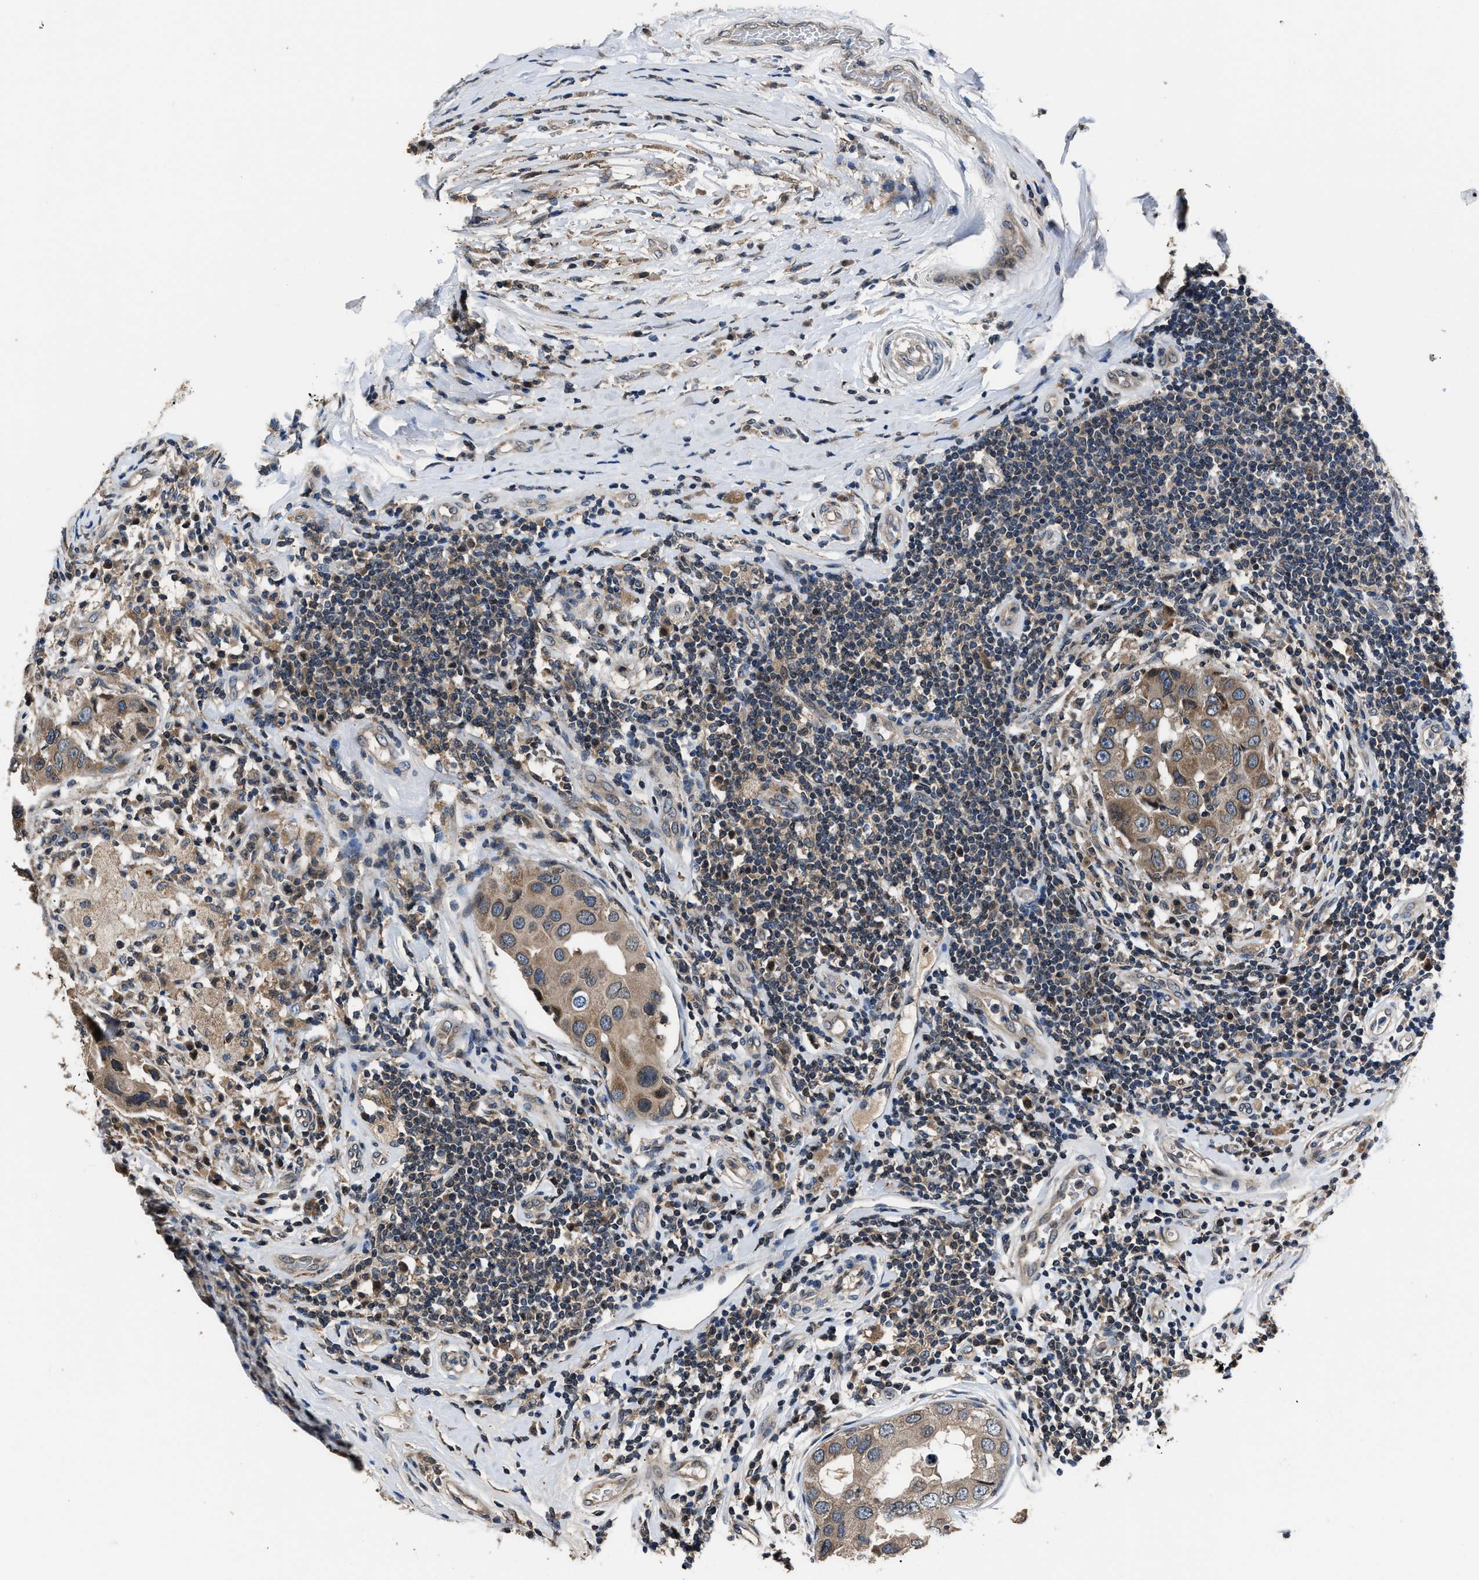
{"staining": {"intensity": "weak", "quantity": "25%-75%", "location": "cytoplasmic/membranous"}, "tissue": "breast cancer", "cell_type": "Tumor cells", "image_type": "cancer", "snomed": [{"axis": "morphology", "description": "Duct carcinoma"}, {"axis": "topography", "description": "Breast"}], "caption": "Immunohistochemical staining of infiltrating ductal carcinoma (breast) reveals low levels of weak cytoplasmic/membranous protein staining in about 25%-75% of tumor cells. The staining was performed using DAB (3,3'-diaminobenzidine) to visualize the protein expression in brown, while the nuclei were stained in blue with hematoxylin (Magnification: 20x).", "gene": "TNRC18", "patient": {"sex": "female", "age": 27}}